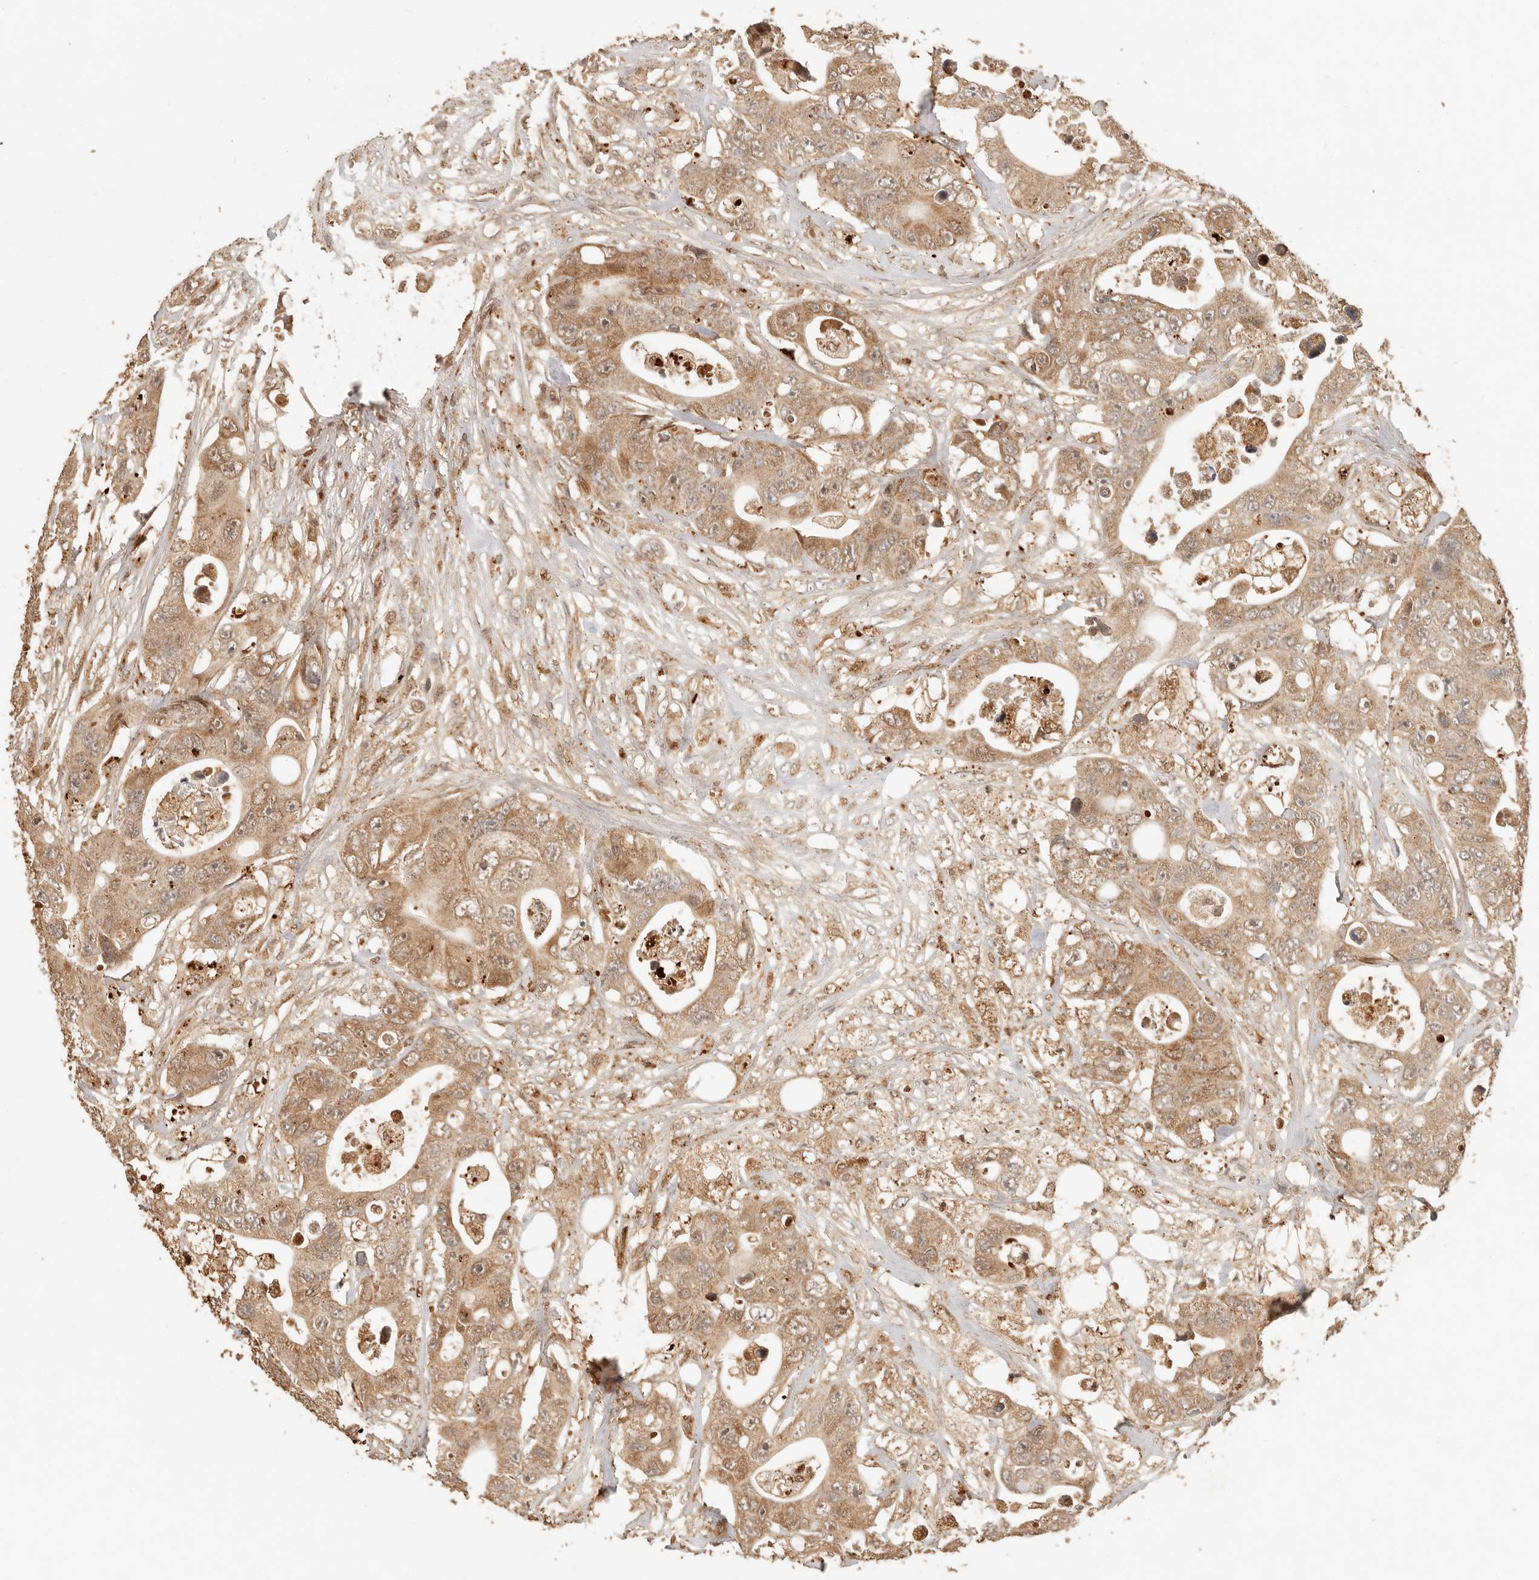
{"staining": {"intensity": "moderate", "quantity": ">75%", "location": "cytoplasmic/membranous,nuclear"}, "tissue": "colorectal cancer", "cell_type": "Tumor cells", "image_type": "cancer", "snomed": [{"axis": "morphology", "description": "Adenocarcinoma, NOS"}, {"axis": "topography", "description": "Colon"}], "caption": "Colorectal cancer (adenocarcinoma) stained for a protein reveals moderate cytoplasmic/membranous and nuclear positivity in tumor cells. (IHC, brightfield microscopy, high magnification).", "gene": "INTS11", "patient": {"sex": "female", "age": 46}}